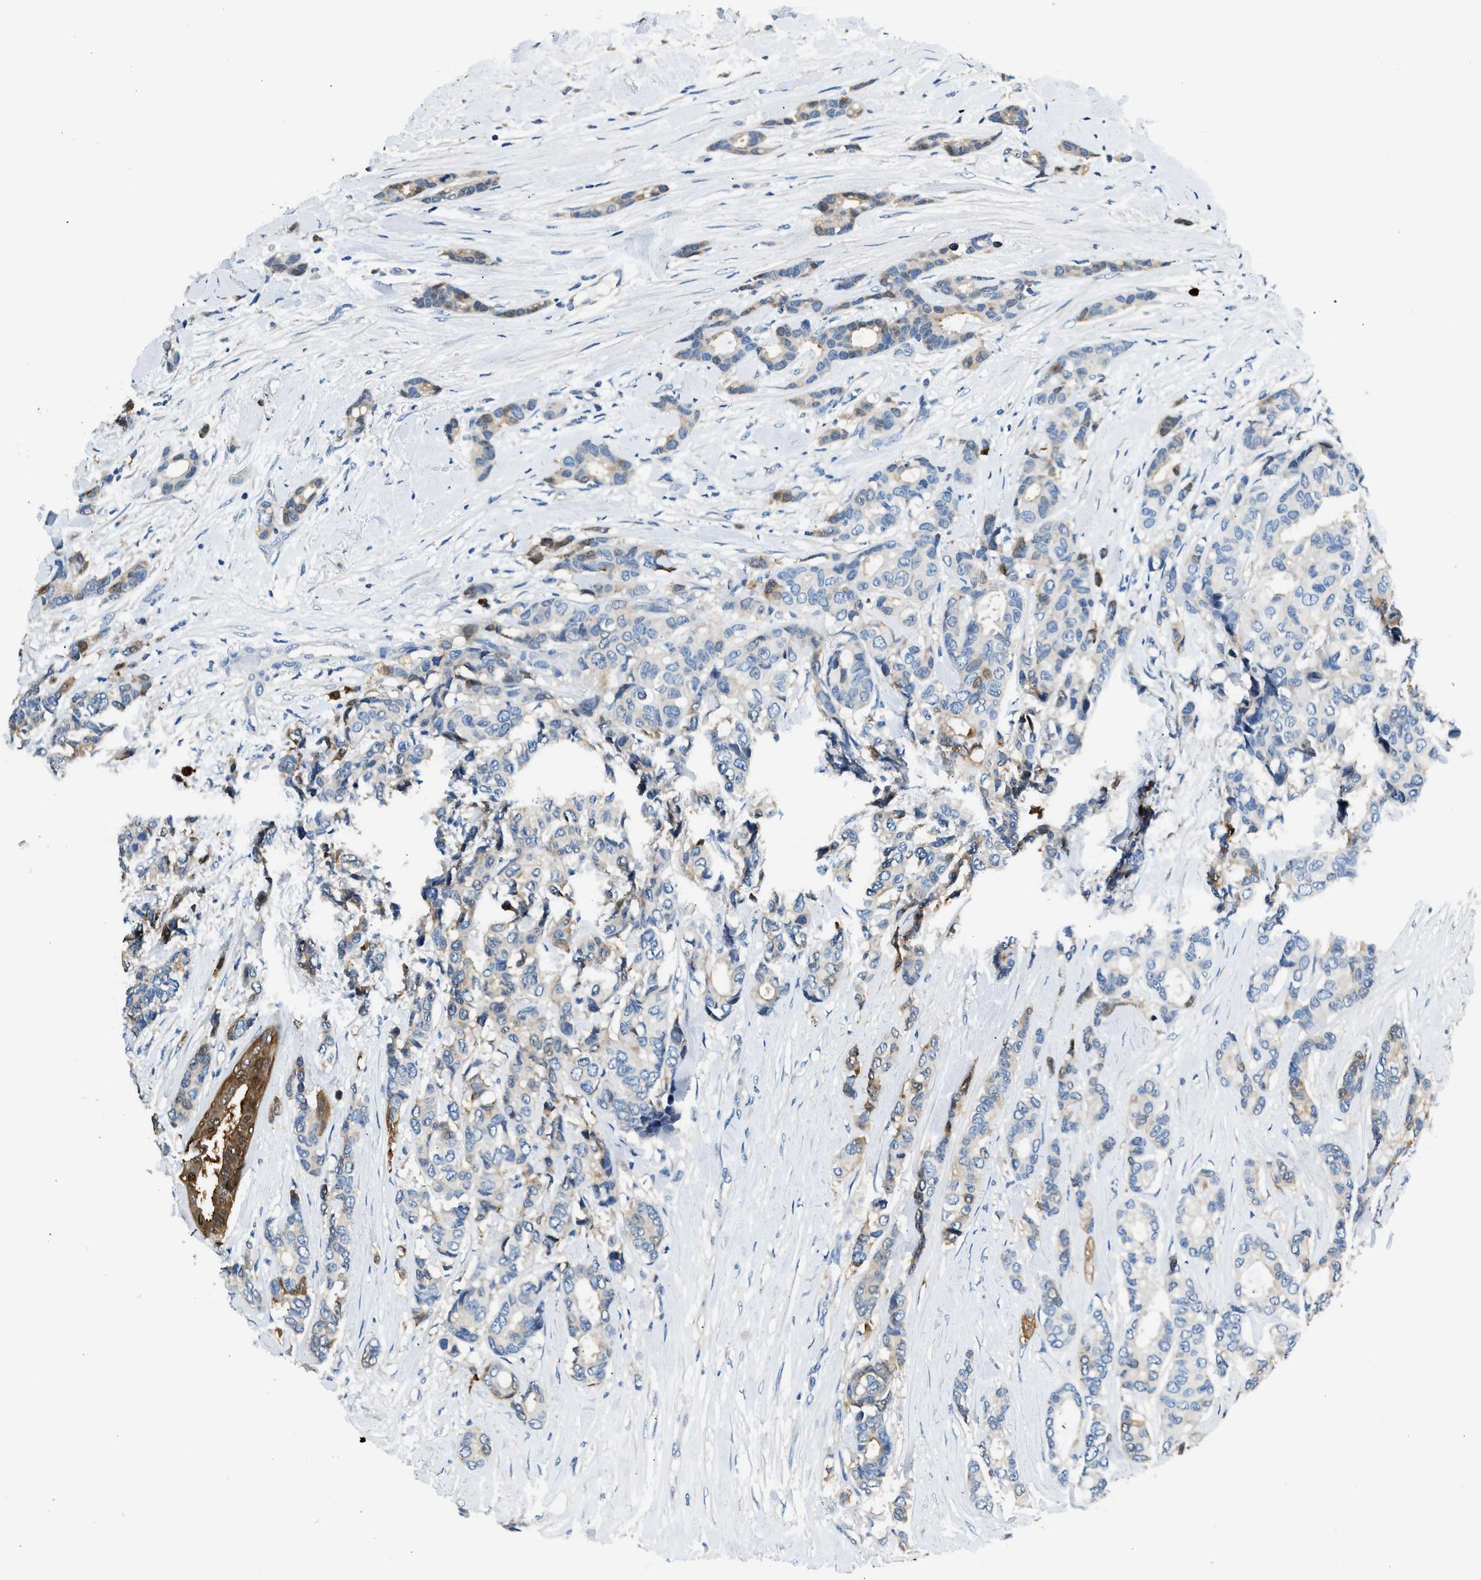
{"staining": {"intensity": "moderate", "quantity": "<25%", "location": "cytoplasmic/membranous"}, "tissue": "breast cancer", "cell_type": "Tumor cells", "image_type": "cancer", "snomed": [{"axis": "morphology", "description": "Duct carcinoma"}, {"axis": "topography", "description": "Breast"}], "caption": "An IHC histopathology image of neoplastic tissue is shown. Protein staining in brown shows moderate cytoplasmic/membranous positivity in intraductal carcinoma (breast) within tumor cells.", "gene": "ANXA3", "patient": {"sex": "female", "age": 87}}